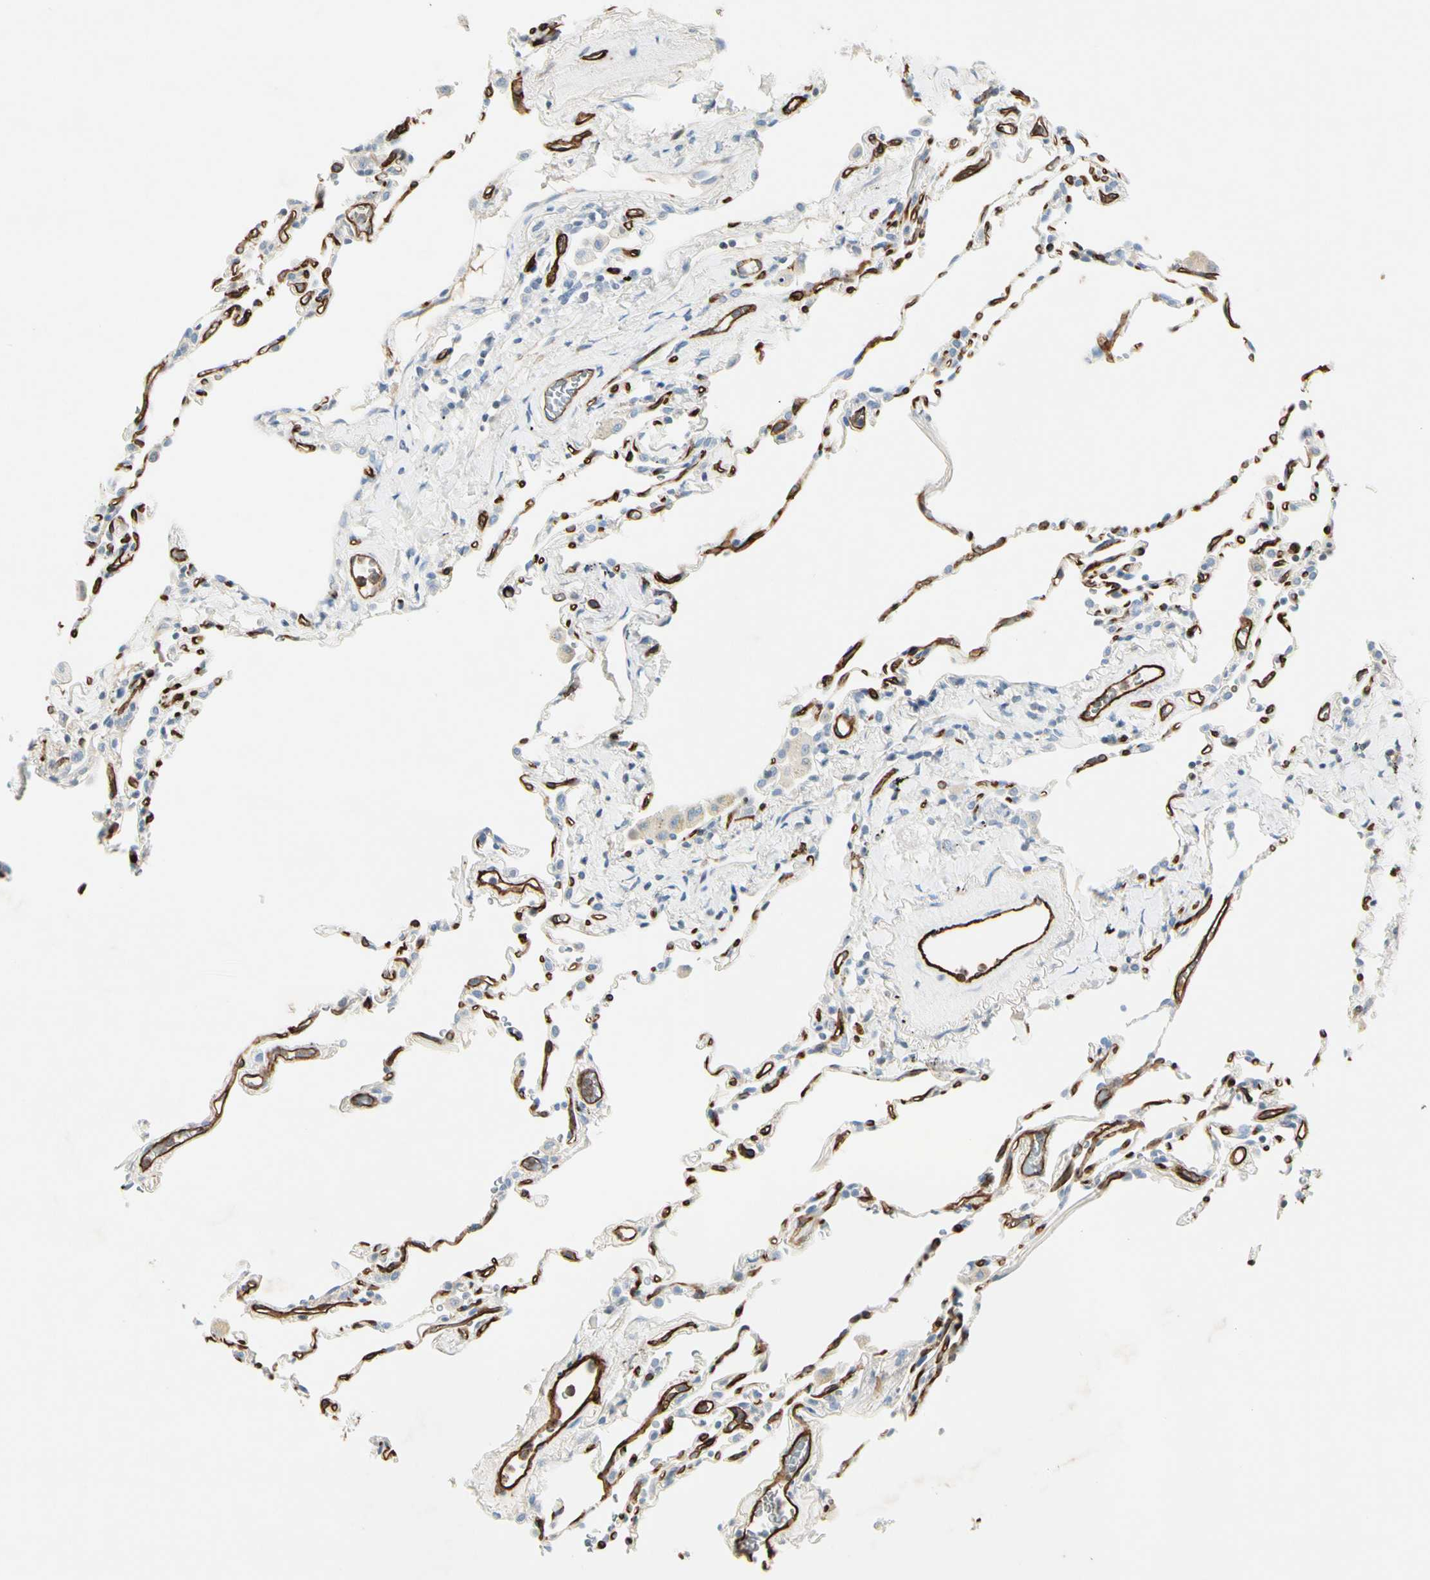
{"staining": {"intensity": "negative", "quantity": "none", "location": "none"}, "tissue": "lung", "cell_type": "Alveolar cells", "image_type": "normal", "snomed": [{"axis": "morphology", "description": "Normal tissue, NOS"}, {"axis": "topography", "description": "Lung"}], "caption": "Immunohistochemistry (IHC) of normal human lung exhibits no expression in alveolar cells. The staining was performed using DAB (3,3'-diaminobenzidine) to visualize the protein expression in brown, while the nuclei were stained in blue with hematoxylin (Magnification: 20x).", "gene": "CD93", "patient": {"sex": "male", "age": 59}}